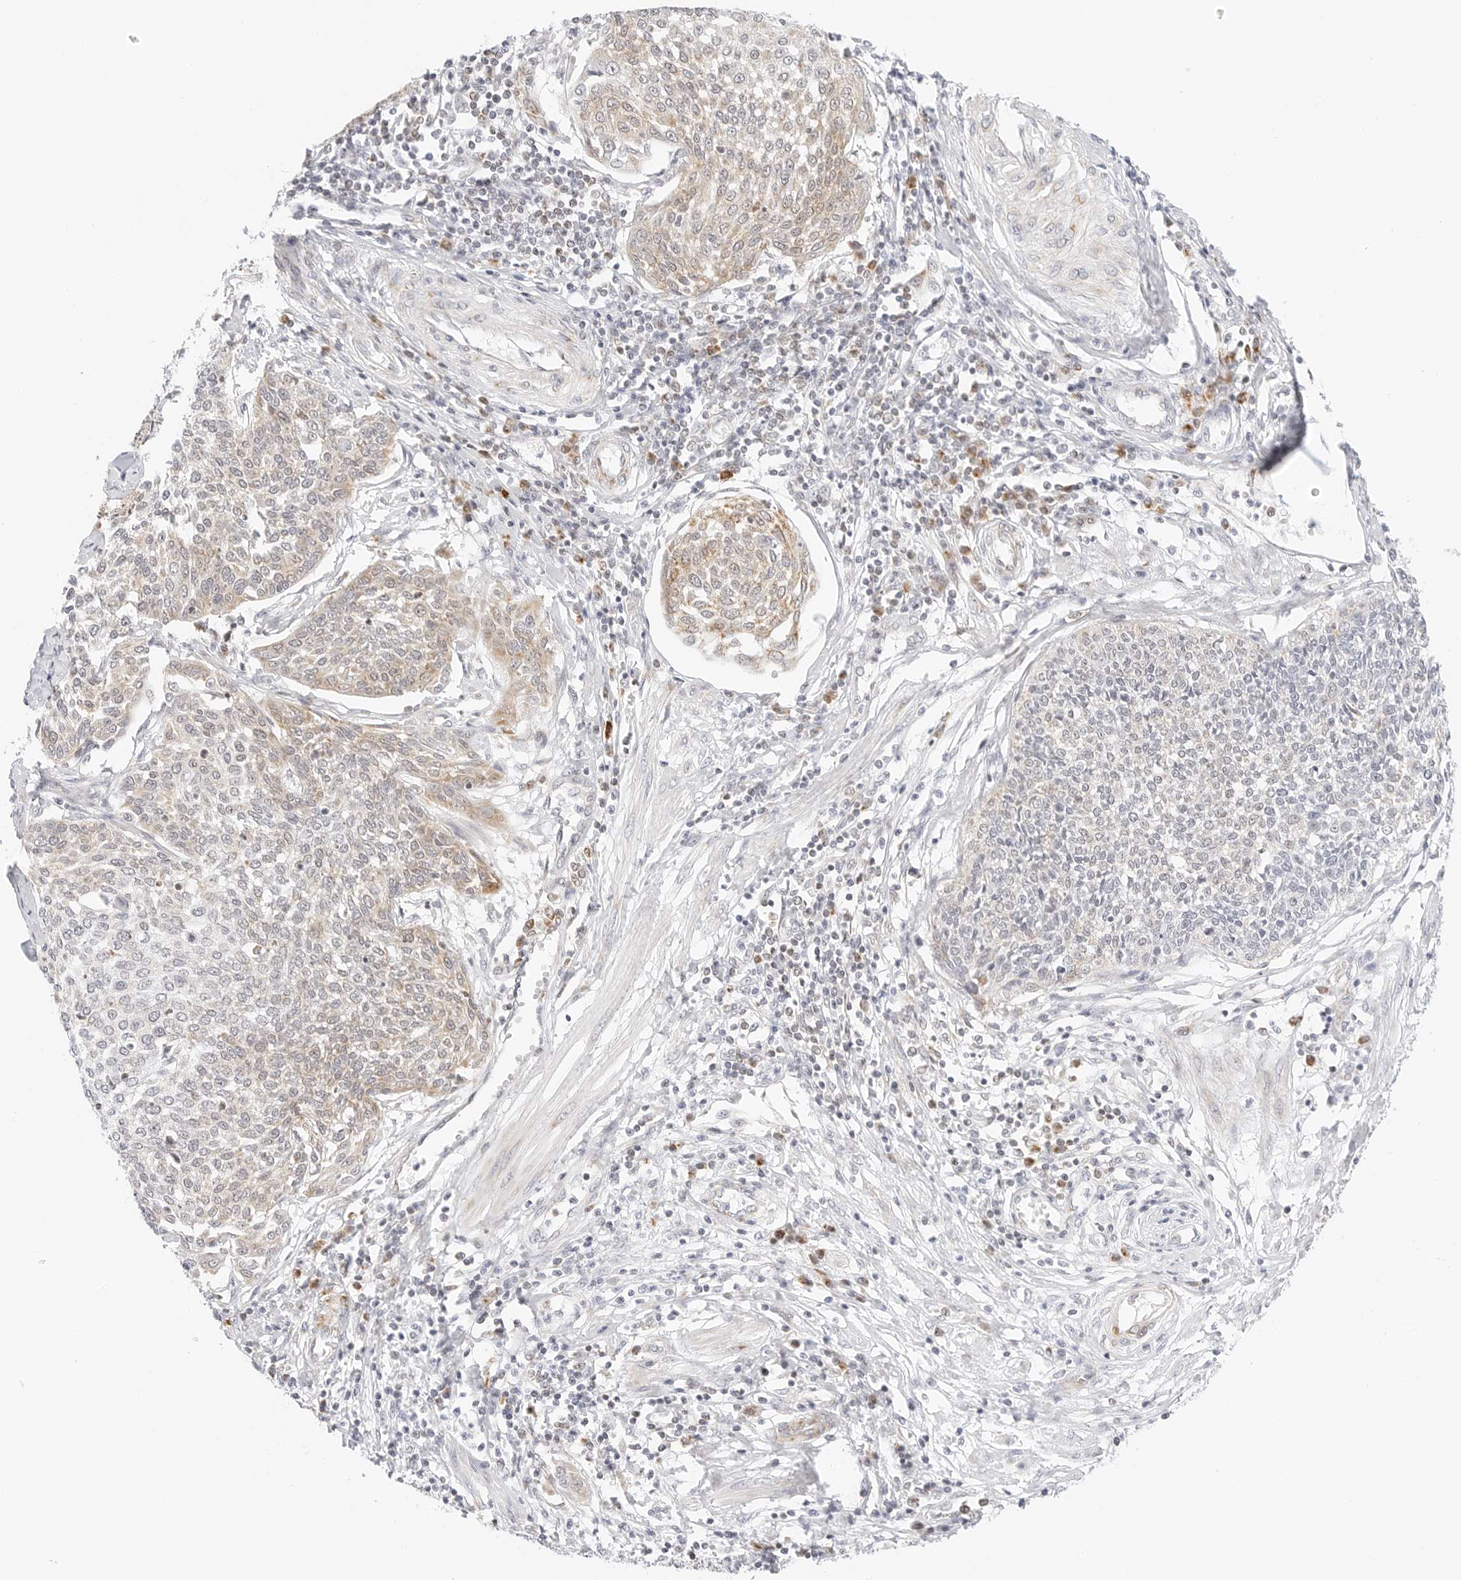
{"staining": {"intensity": "weak", "quantity": ">75%", "location": "cytoplasmic/membranous"}, "tissue": "cervical cancer", "cell_type": "Tumor cells", "image_type": "cancer", "snomed": [{"axis": "morphology", "description": "Squamous cell carcinoma, NOS"}, {"axis": "topography", "description": "Cervix"}], "caption": "IHC histopathology image of human cervical cancer stained for a protein (brown), which demonstrates low levels of weak cytoplasmic/membranous positivity in approximately >75% of tumor cells.", "gene": "FH", "patient": {"sex": "female", "age": 34}}